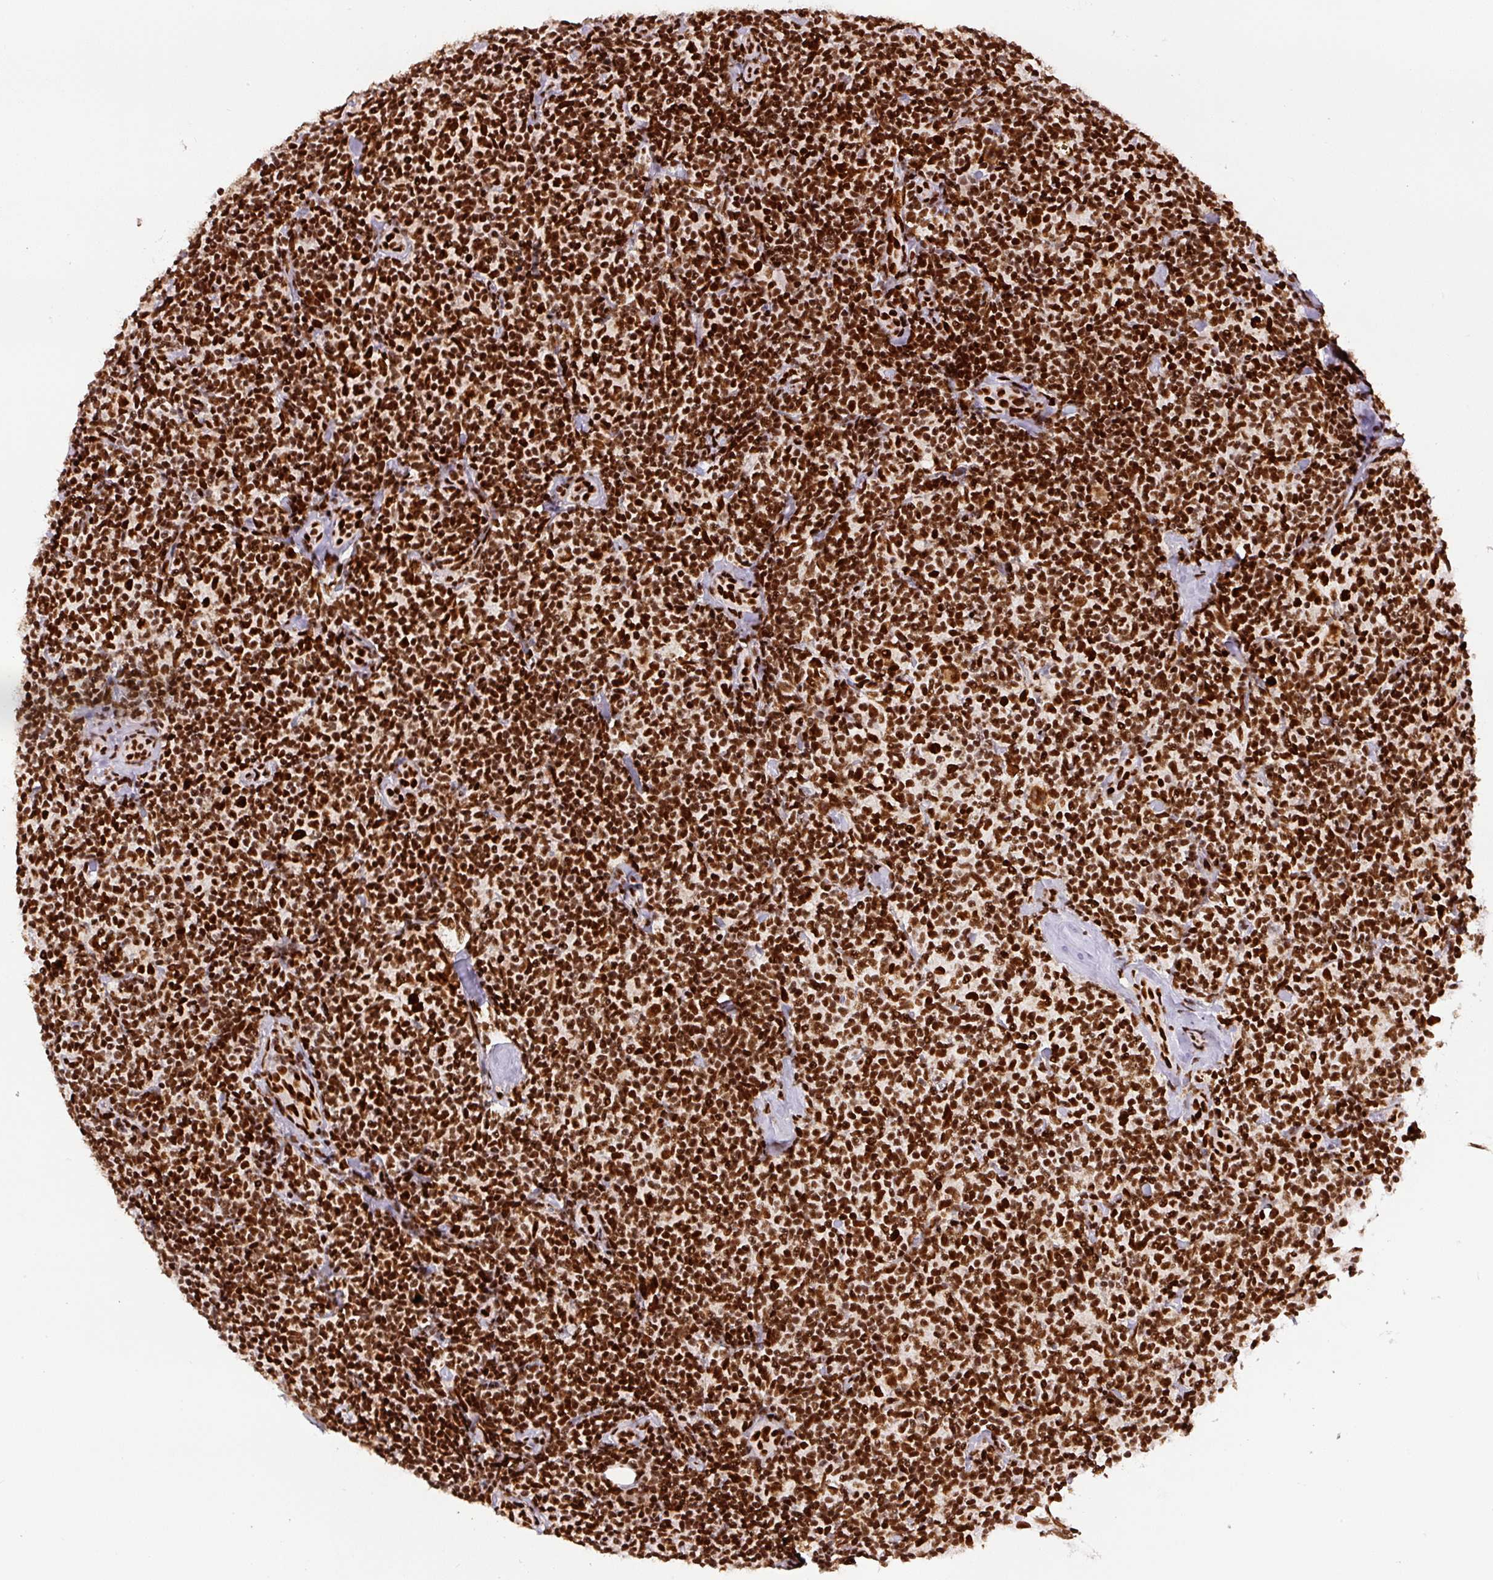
{"staining": {"intensity": "strong", "quantity": ">75%", "location": "nuclear"}, "tissue": "lymphoma", "cell_type": "Tumor cells", "image_type": "cancer", "snomed": [{"axis": "morphology", "description": "Malignant lymphoma, non-Hodgkin's type, Low grade"}, {"axis": "topography", "description": "Lymph node"}], "caption": "Strong nuclear protein positivity is present in approximately >75% of tumor cells in malignant lymphoma, non-Hodgkin's type (low-grade). (DAB (3,3'-diaminobenzidine) = brown stain, brightfield microscopy at high magnification).", "gene": "FUS", "patient": {"sex": "female", "age": 56}}